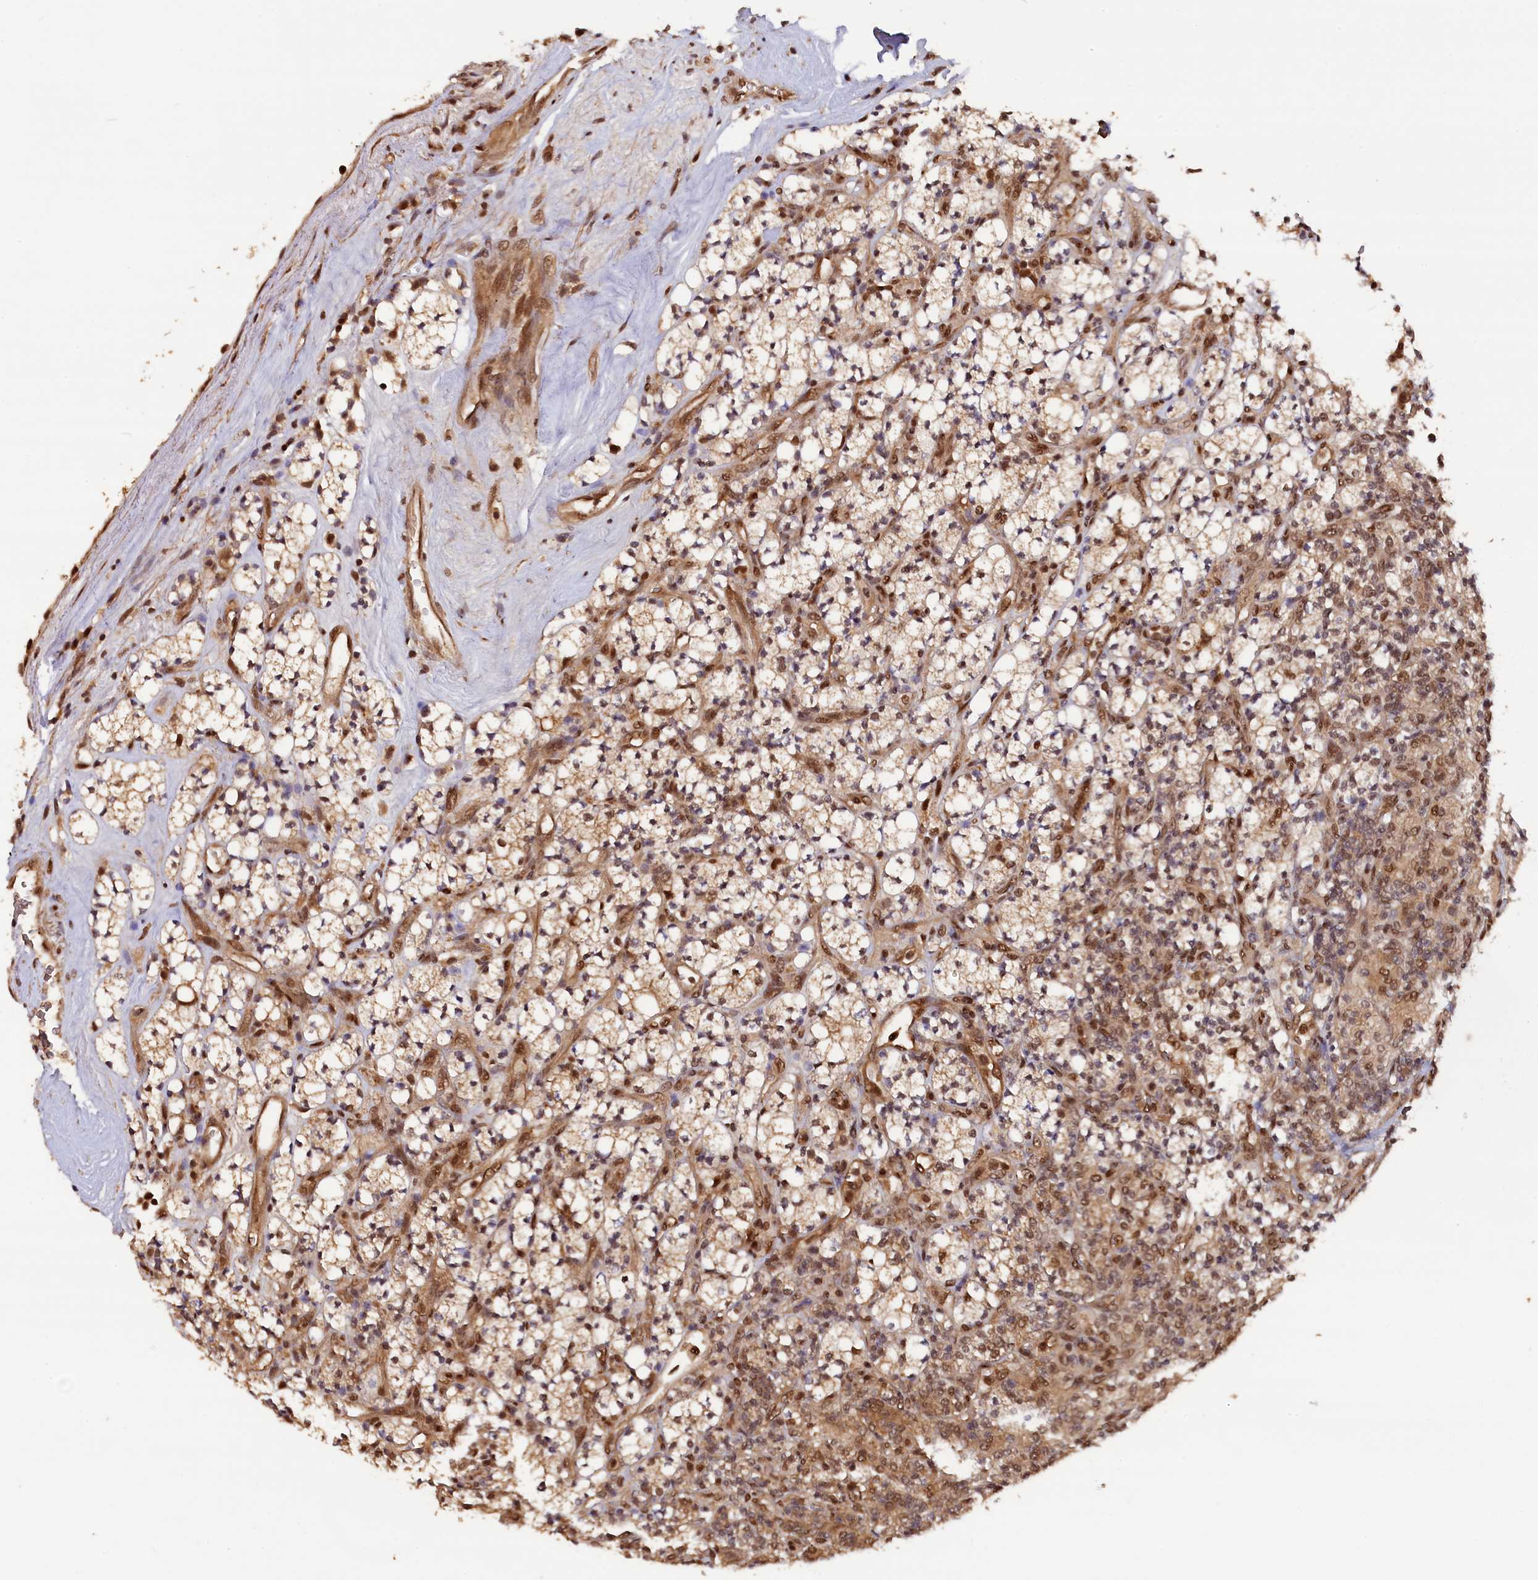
{"staining": {"intensity": "moderate", "quantity": "25%-75%", "location": "cytoplasmic/membranous,nuclear"}, "tissue": "renal cancer", "cell_type": "Tumor cells", "image_type": "cancer", "snomed": [{"axis": "morphology", "description": "Adenocarcinoma, NOS"}, {"axis": "topography", "description": "Kidney"}], "caption": "This micrograph displays immunohistochemistry staining of renal cancer (adenocarcinoma), with medium moderate cytoplasmic/membranous and nuclear expression in approximately 25%-75% of tumor cells.", "gene": "ADRM1", "patient": {"sex": "male", "age": 77}}